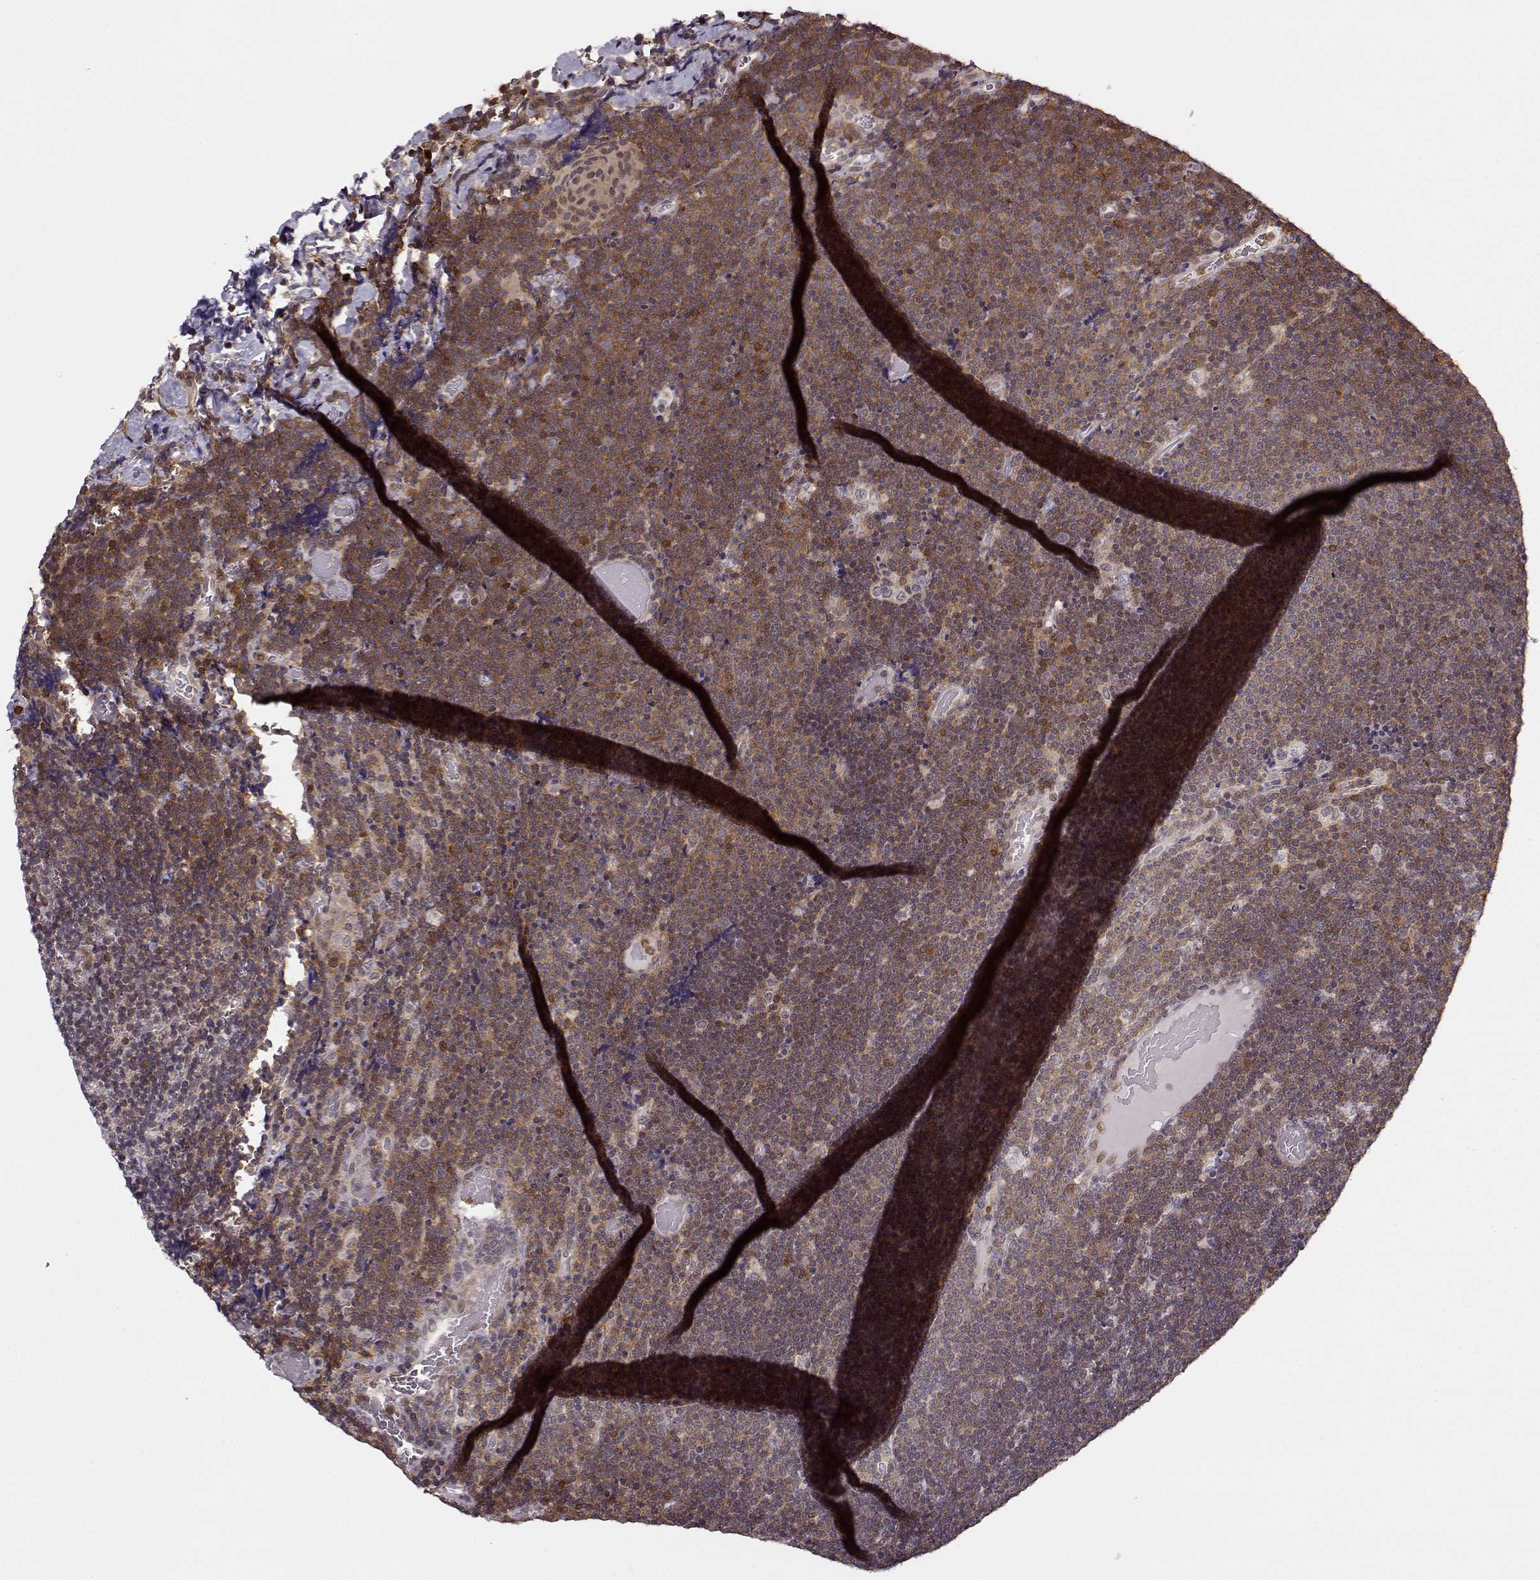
{"staining": {"intensity": "moderate", "quantity": ">75%", "location": "cytoplasmic/membranous"}, "tissue": "lymphoma", "cell_type": "Tumor cells", "image_type": "cancer", "snomed": [{"axis": "morphology", "description": "Malignant lymphoma, non-Hodgkin's type, Low grade"}, {"axis": "topography", "description": "Brain"}], "caption": "Immunohistochemical staining of human low-grade malignant lymphoma, non-Hodgkin's type reveals medium levels of moderate cytoplasmic/membranous staining in approximately >75% of tumor cells.", "gene": "MFSD1", "patient": {"sex": "female", "age": 66}}